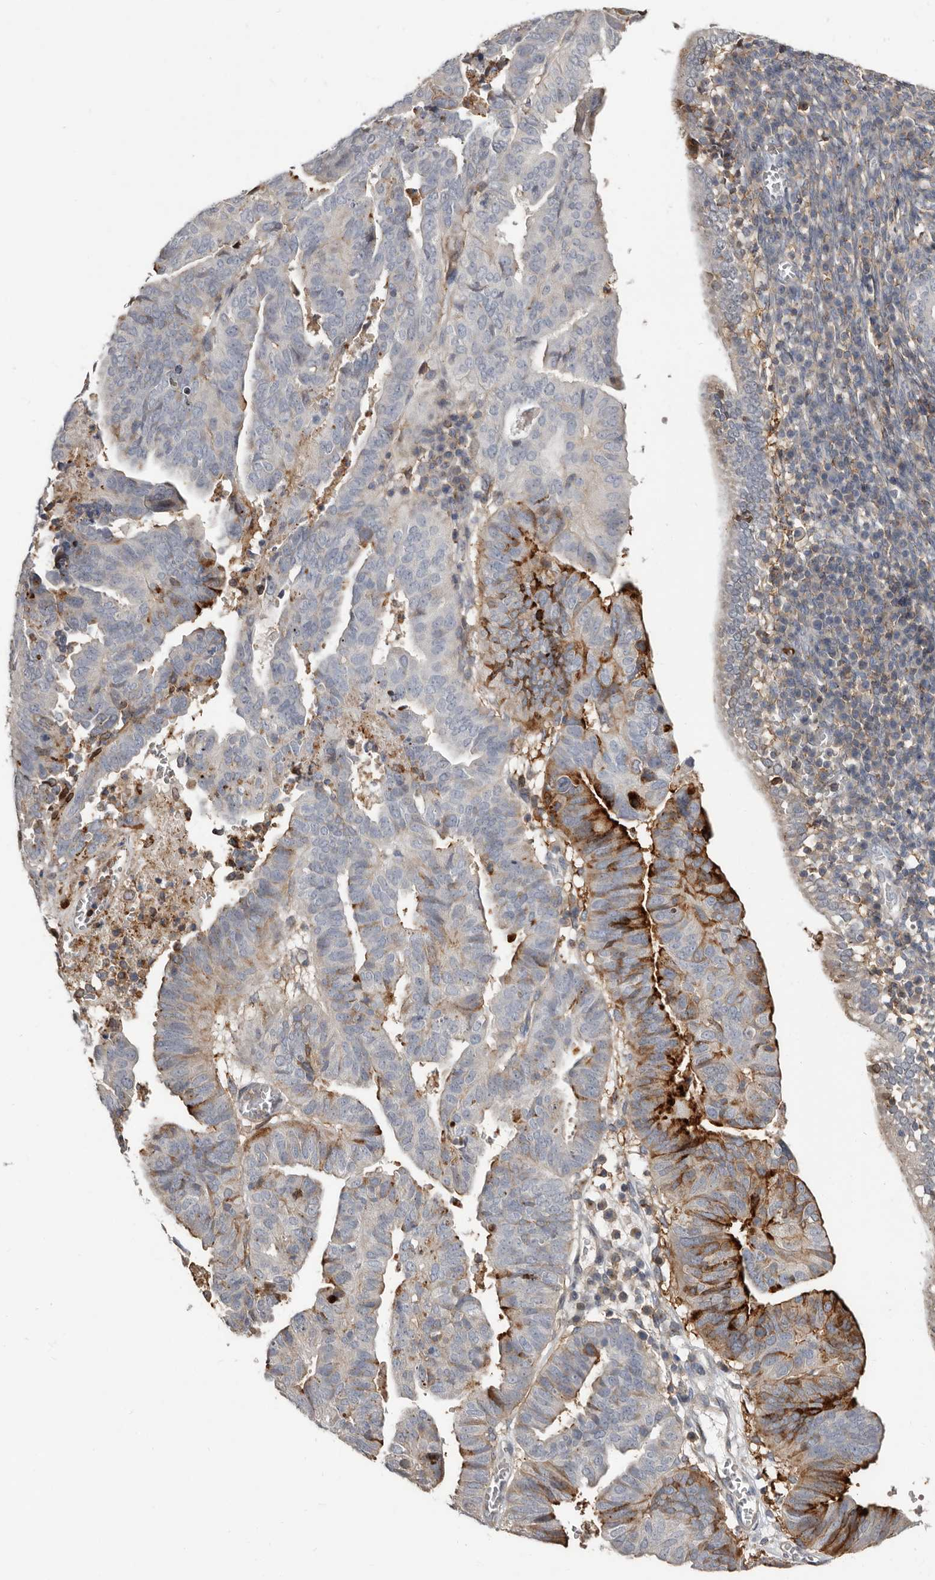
{"staining": {"intensity": "moderate", "quantity": "<25%", "location": "cytoplasmic/membranous"}, "tissue": "endometrial cancer", "cell_type": "Tumor cells", "image_type": "cancer", "snomed": [{"axis": "morphology", "description": "Adenocarcinoma, NOS"}, {"axis": "topography", "description": "Uterus"}], "caption": "Immunohistochemical staining of endometrial cancer (adenocarcinoma) exhibits low levels of moderate cytoplasmic/membranous positivity in about <25% of tumor cells.", "gene": "KIF26B", "patient": {"sex": "female", "age": 77}}